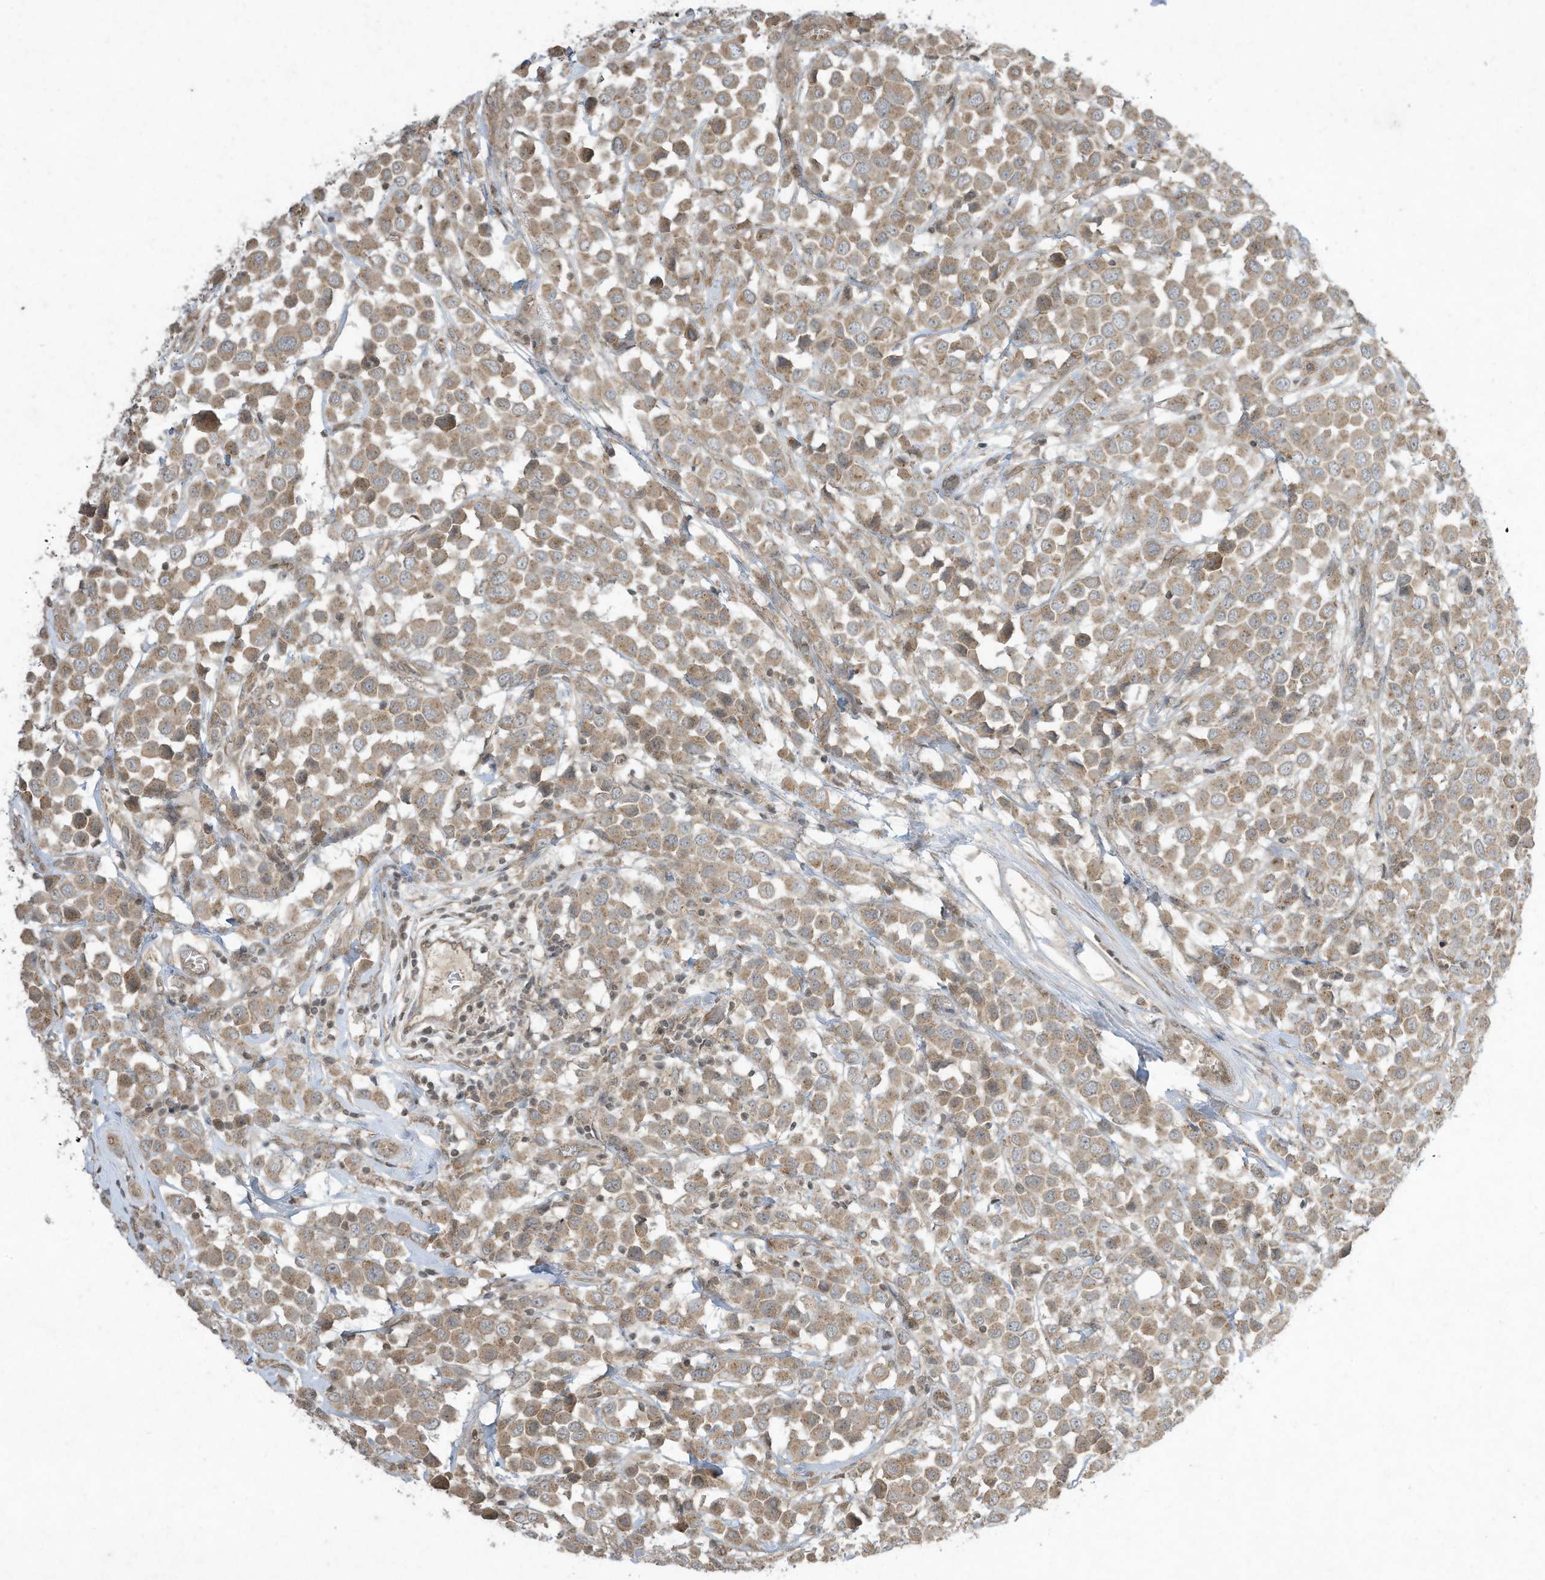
{"staining": {"intensity": "moderate", "quantity": ">75%", "location": "cytoplasmic/membranous"}, "tissue": "breast cancer", "cell_type": "Tumor cells", "image_type": "cancer", "snomed": [{"axis": "morphology", "description": "Duct carcinoma"}, {"axis": "topography", "description": "Breast"}], "caption": "Moderate cytoplasmic/membranous expression is appreciated in about >75% of tumor cells in breast cancer (intraductal carcinoma). The staining was performed using DAB, with brown indicating positive protein expression. Nuclei are stained blue with hematoxylin.", "gene": "MATN2", "patient": {"sex": "female", "age": 61}}